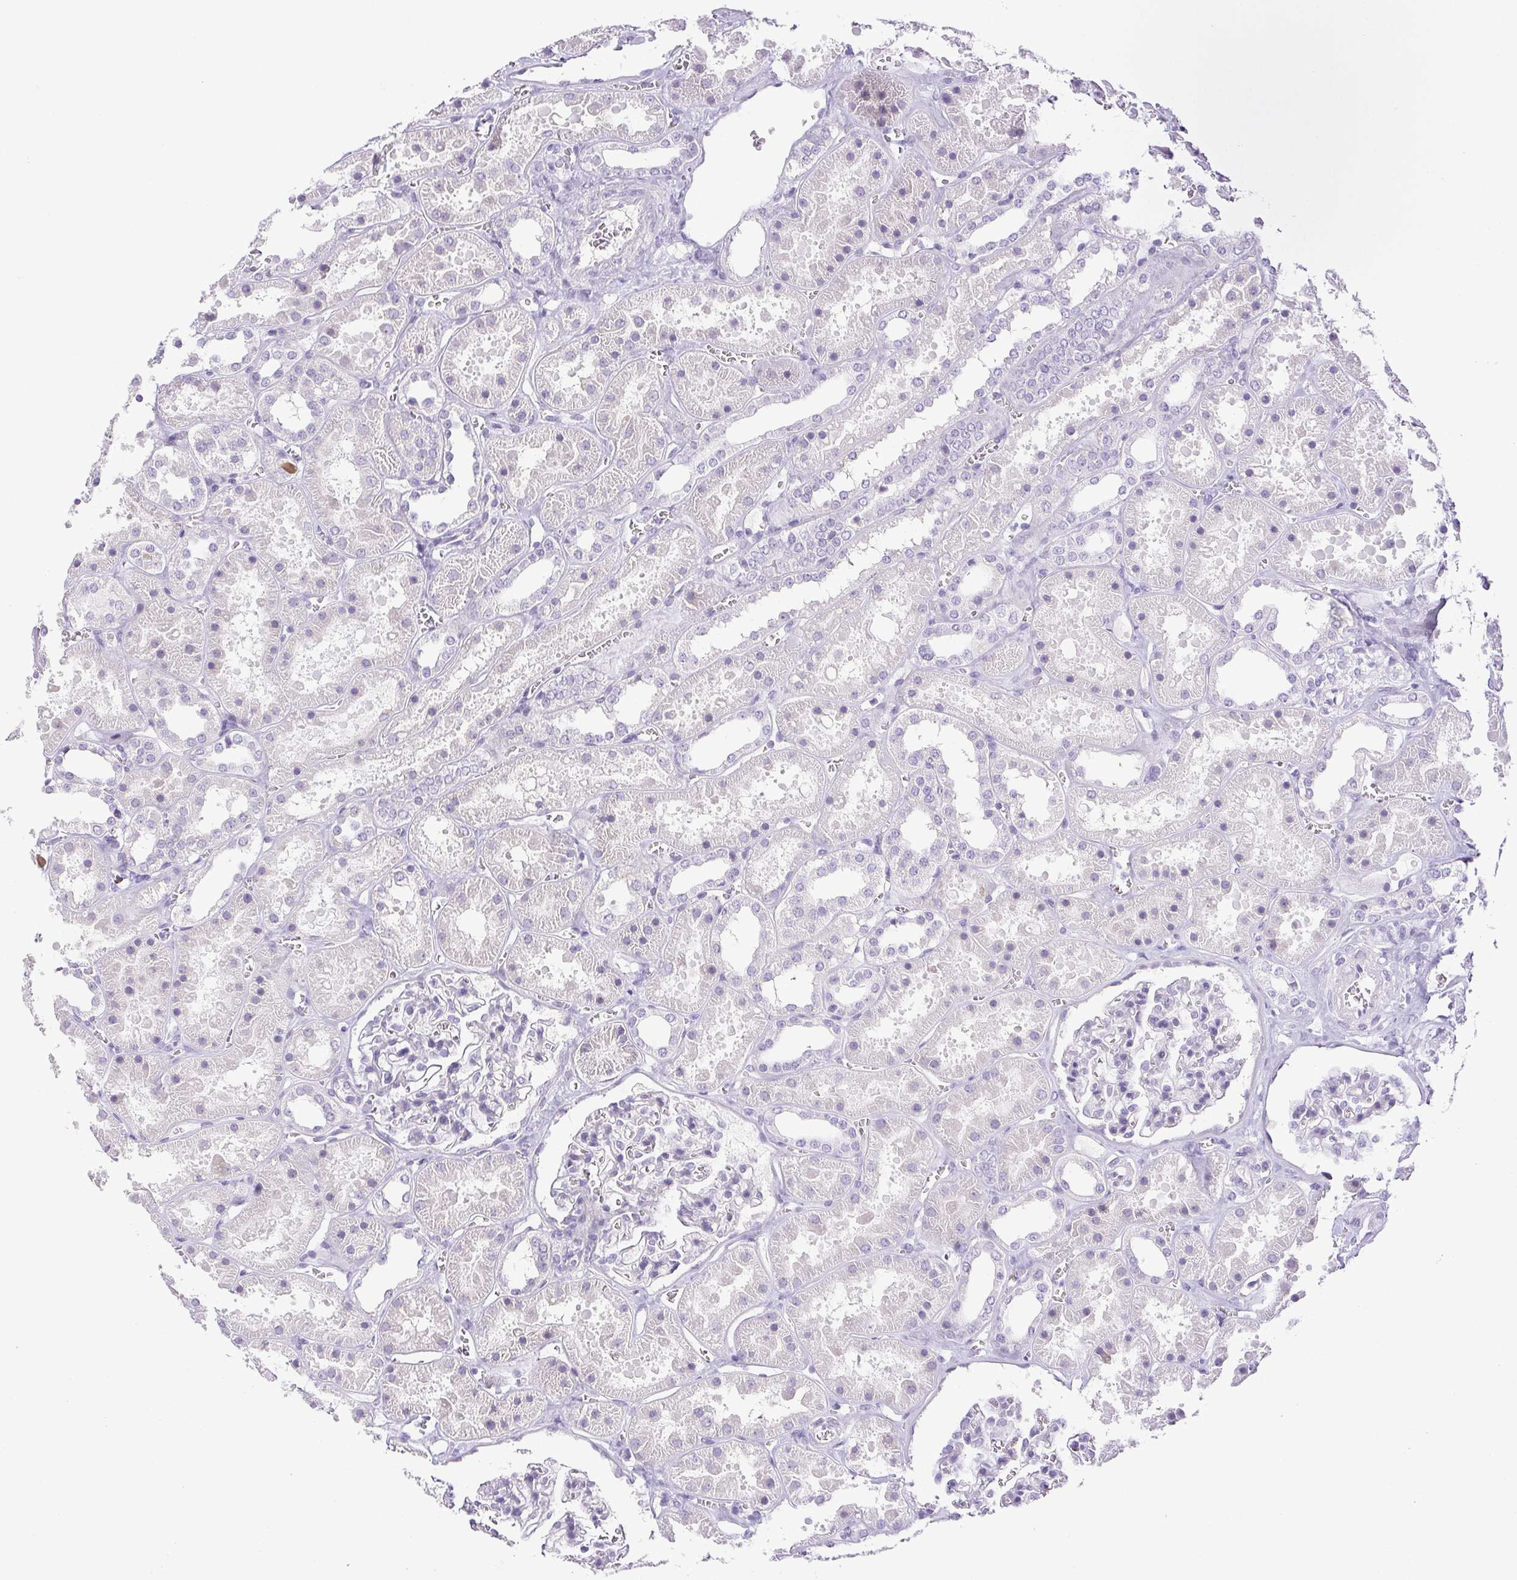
{"staining": {"intensity": "negative", "quantity": "none", "location": "none"}, "tissue": "kidney", "cell_type": "Cells in glomeruli", "image_type": "normal", "snomed": [{"axis": "morphology", "description": "Normal tissue, NOS"}, {"axis": "topography", "description": "Kidney"}], "caption": "Human kidney stained for a protein using IHC demonstrates no positivity in cells in glomeruli.", "gene": "PAPPA2", "patient": {"sex": "female", "age": 41}}